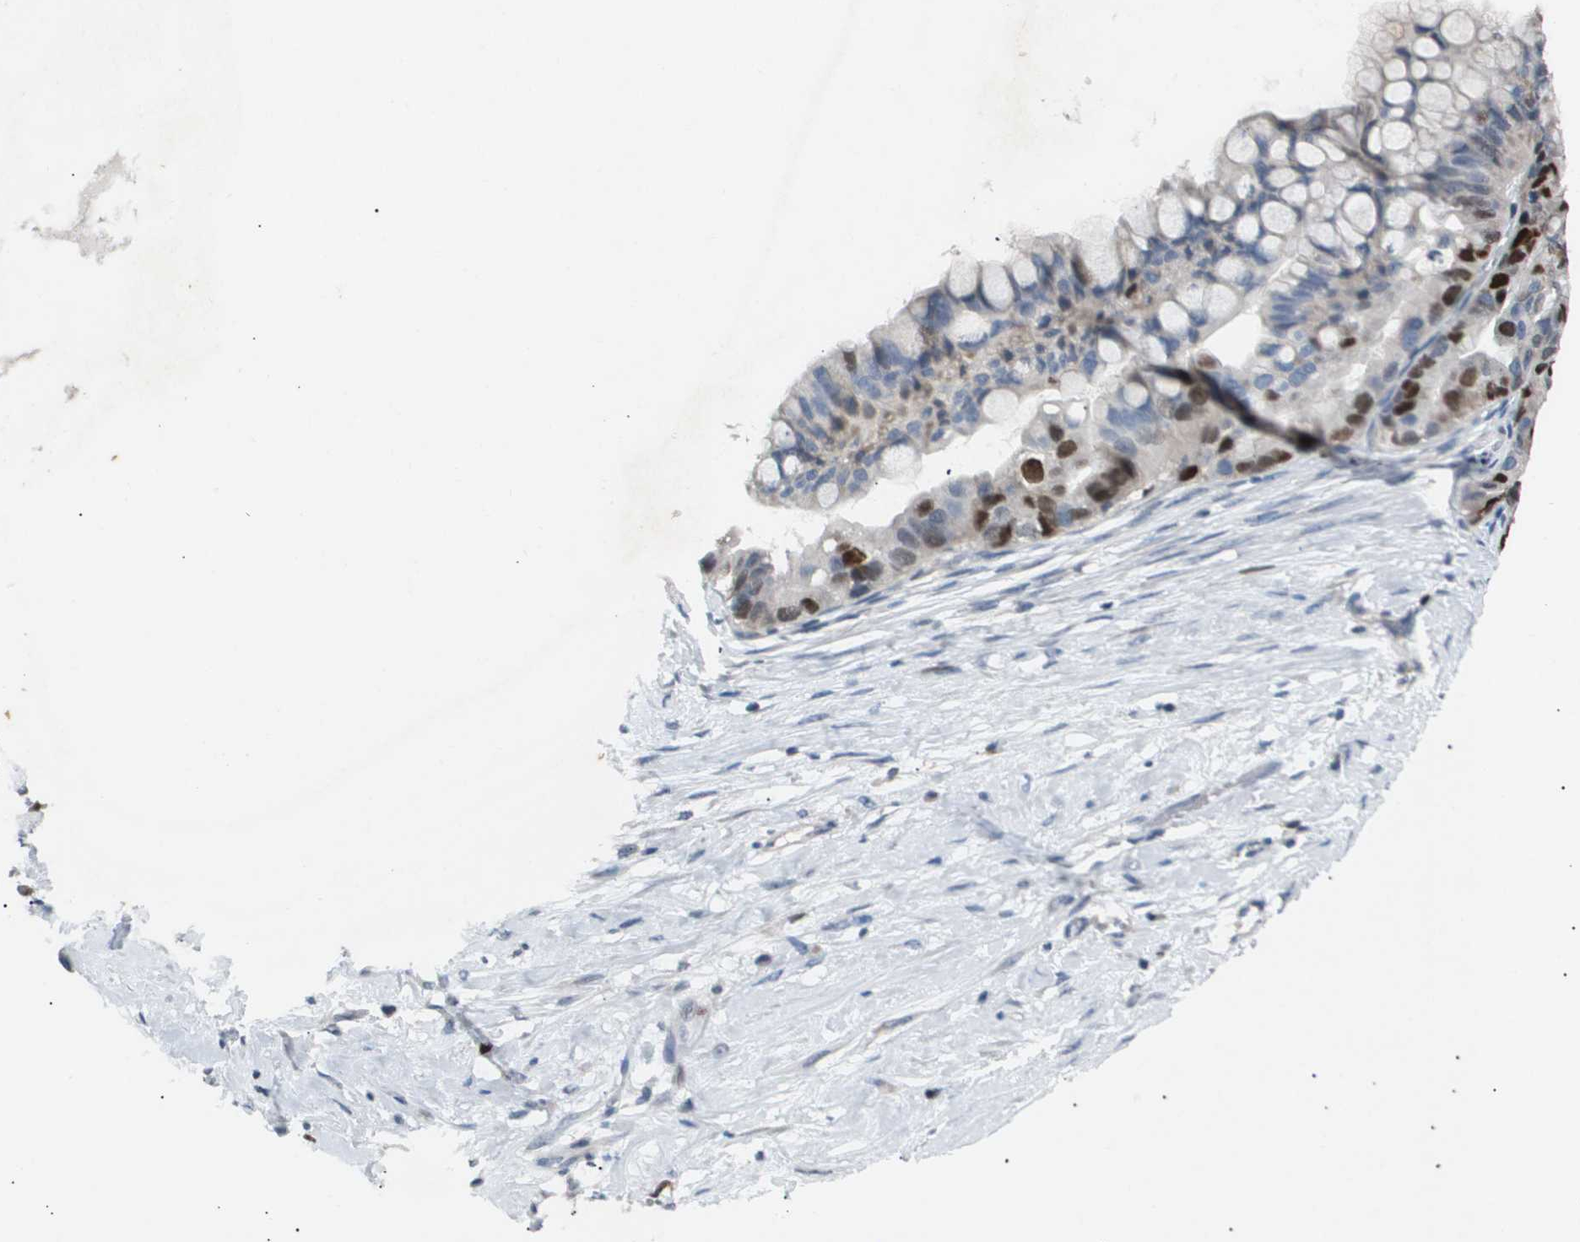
{"staining": {"intensity": "strong", "quantity": "<25%", "location": "nuclear"}, "tissue": "ovarian cancer", "cell_type": "Tumor cells", "image_type": "cancer", "snomed": [{"axis": "morphology", "description": "Cystadenocarcinoma, mucinous, NOS"}, {"axis": "topography", "description": "Ovary"}], "caption": "Immunohistochemical staining of ovarian mucinous cystadenocarcinoma shows strong nuclear protein expression in approximately <25% of tumor cells. (Stains: DAB (3,3'-diaminobenzidine) in brown, nuclei in blue, Microscopy: brightfield microscopy at high magnification).", "gene": "ANAPC2", "patient": {"sex": "female", "age": 80}}